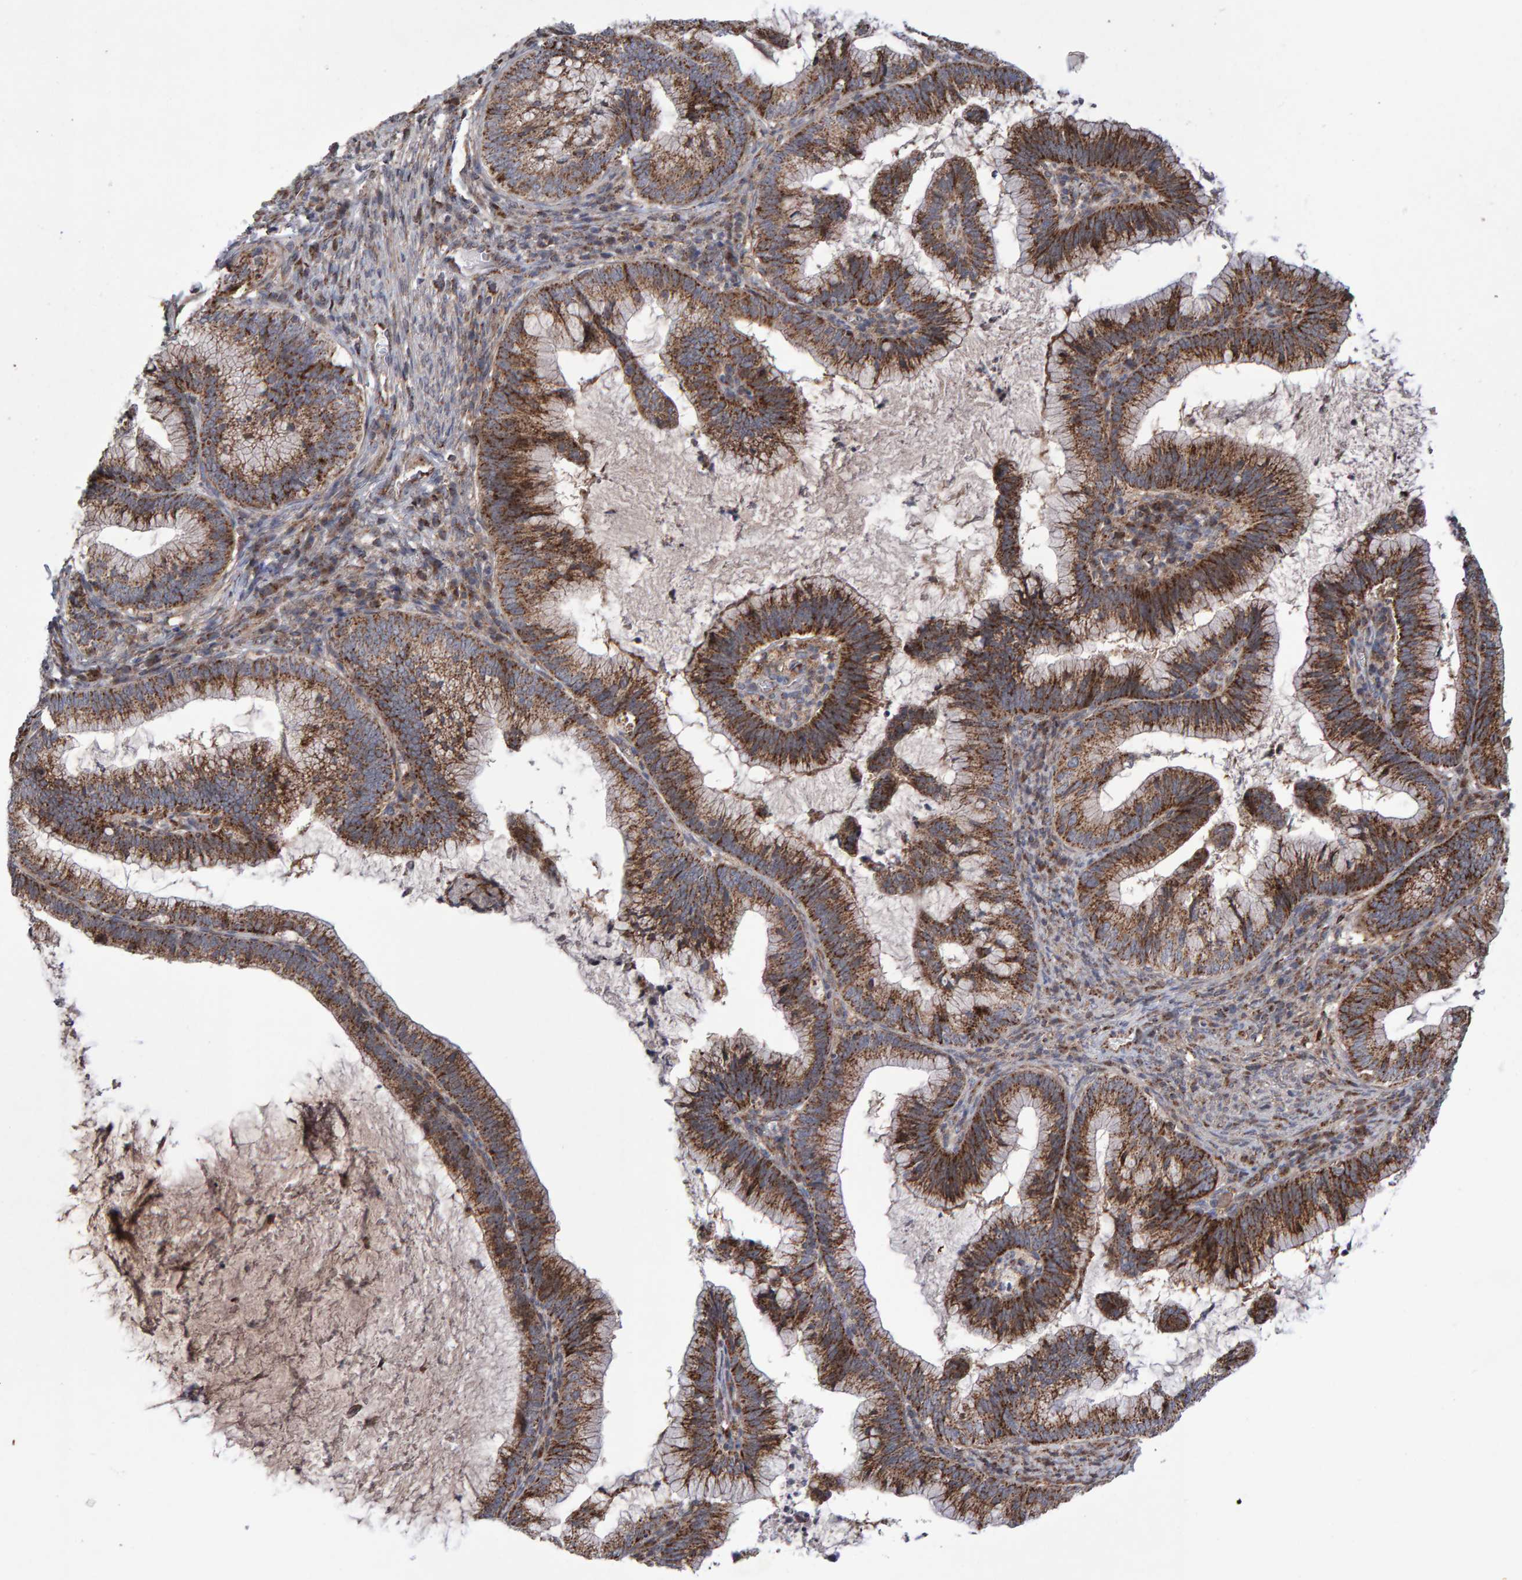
{"staining": {"intensity": "strong", "quantity": ">75%", "location": "cytoplasmic/membranous"}, "tissue": "cervical cancer", "cell_type": "Tumor cells", "image_type": "cancer", "snomed": [{"axis": "morphology", "description": "Adenocarcinoma, NOS"}, {"axis": "topography", "description": "Cervix"}], "caption": "A brown stain highlights strong cytoplasmic/membranous expression of a protein in human cervical cancer (adenocarcinoma) tumor cells.", "gene": "PECR", "patient": {"sex": "female", "age": 36}}